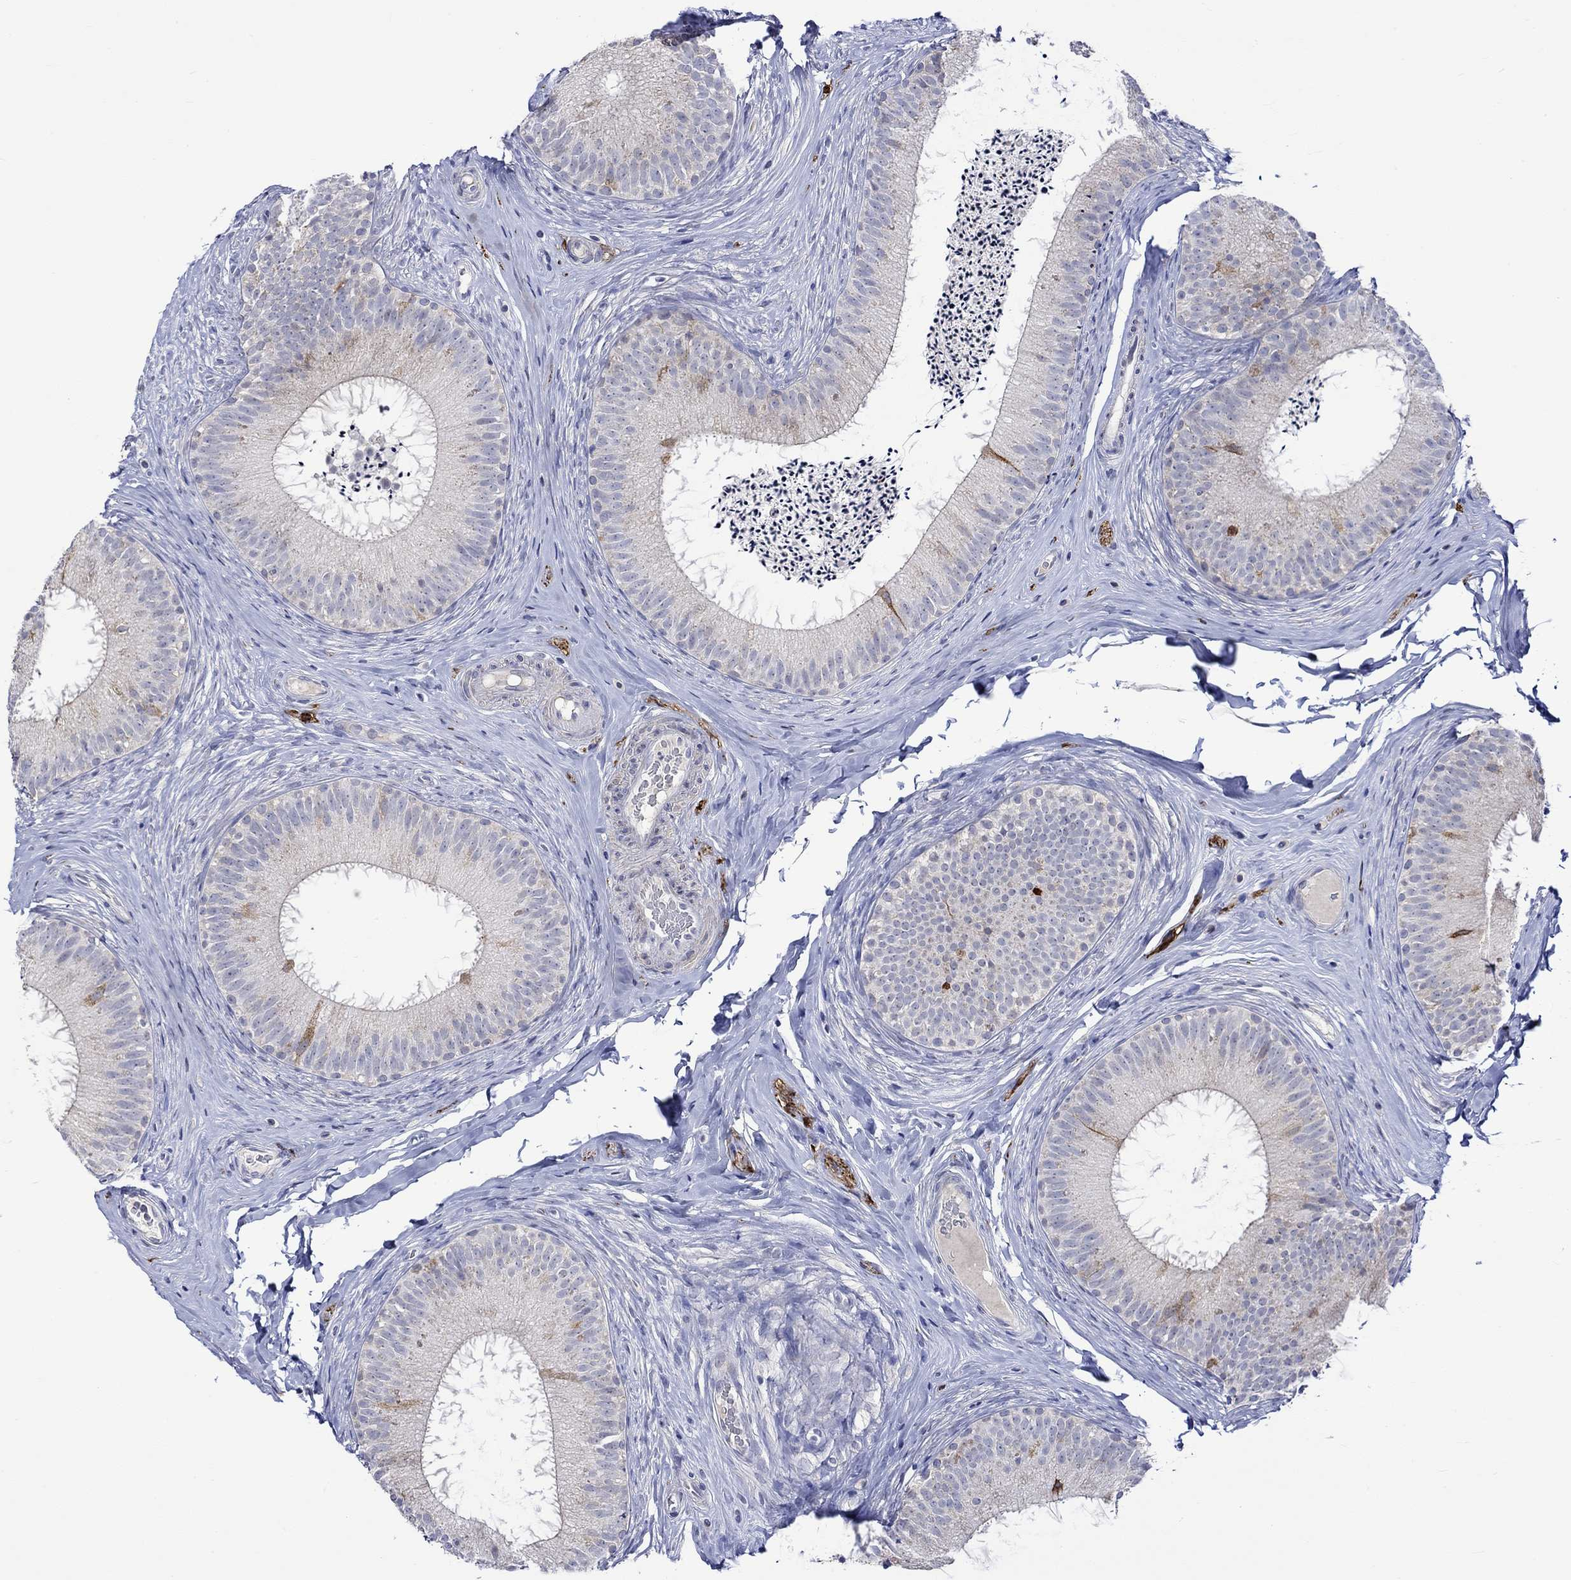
{"staining": {"intensity": "strong", "quantity": "25%-75%", "location": "cytoplasmic/membranous"}, "tissue": "epididymis", "cell_type": "Glandular cells", "image_type": "normal", "snomed": [{"axis": "morphology", "description": "Normal tissue, NOS"}, {"axis": "morphology", "description": "Carcinoma, Embryonal, NOS"}, {"axis": "topography", "description": "Testis"}, {"axis": "topography", "description": "Epididymis"}], "caption": "Approximately 25%-75% of glandular cells in unremarkable epididymis display strong cytoplasmic/membranous protein positivity as visualized by brown immunohistochemical staining.", "gene": "CRYAB", "patient": {"sex": "male", "age": 24}}